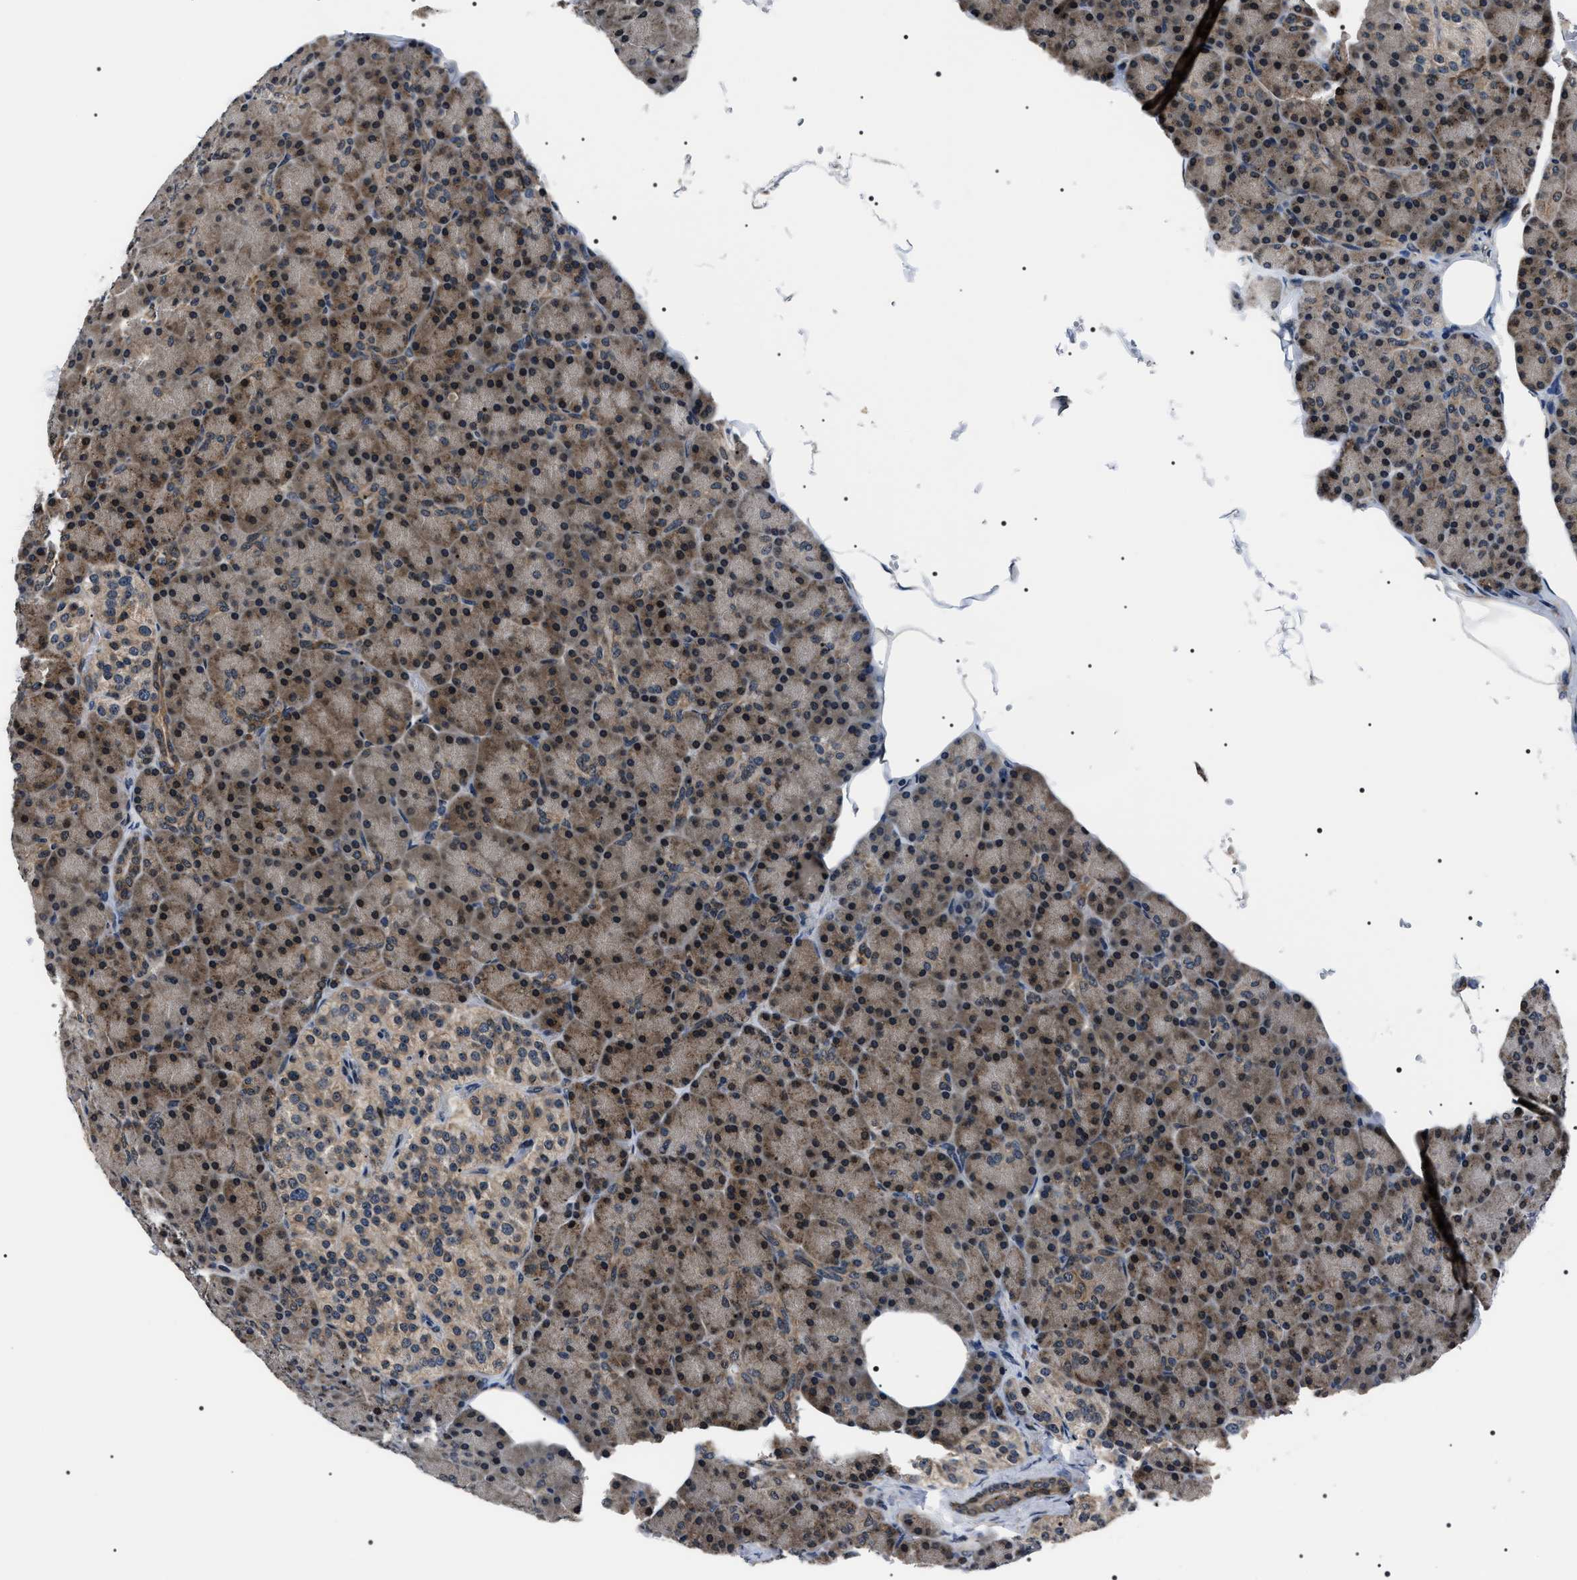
{"staining": {"intensity": "moderate", "quantity": ">75%", "location": "cytoplasmic/membranous,nuclear"}, "tissue": "pancreas", "cell_type": "Exocrine glandular cells", "image_type": "normal", "snomed": [{"axis": "morphology", "description": "Normal tissue, NOS"}, {"axis": "topography", "description": "Pancreas"}], "caption": "IHC photomicrograph of benign human pancreas stained for a protein (brown), which shows medium levels of moderate cytoplasmic/membranous,nuclear expression in approximately >75% of exocrine glandular cells.", "gene": "SIPA1", "patient": {"sex": "female", "age": 43}}